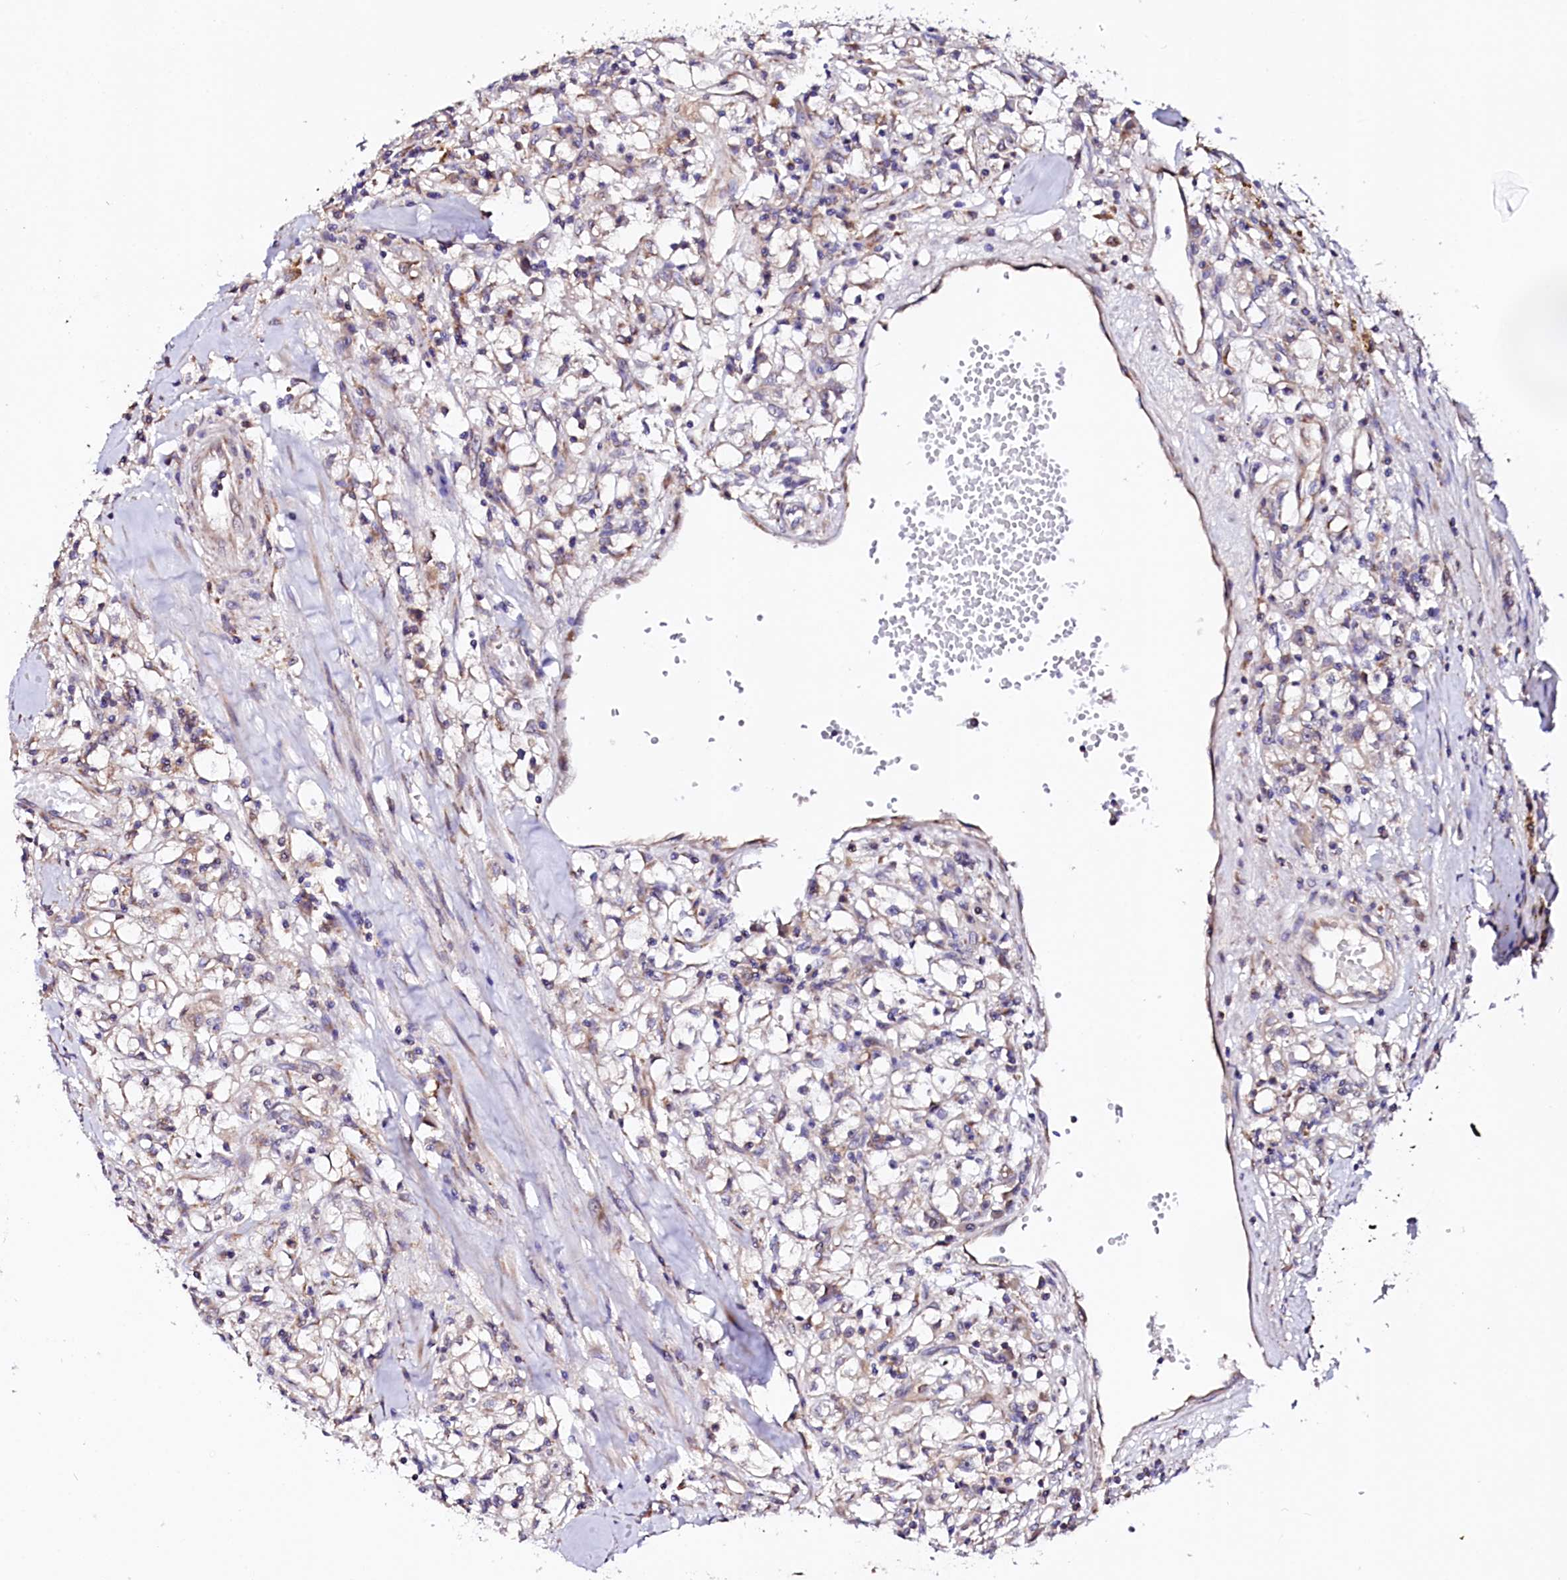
{"staining": {"intensity": "negative", "quantity": "none", "location": "none"}, "tissue": "renal cancer", "cell_type": "Tumor cells", "image_type": "cancer", "snomed": [{"axis": "morphology", "description": "Adenocarcinoma, NOS"}, {"axis": "topography", "description": "Kidney"}], "caption": "Renal adenocarcinoma stained for a protein using immunohistochemistry (IHC) reveals no expression tumor cells.", "gene": "UBE3C", "patient": {"sex": "male", "age": 56}}